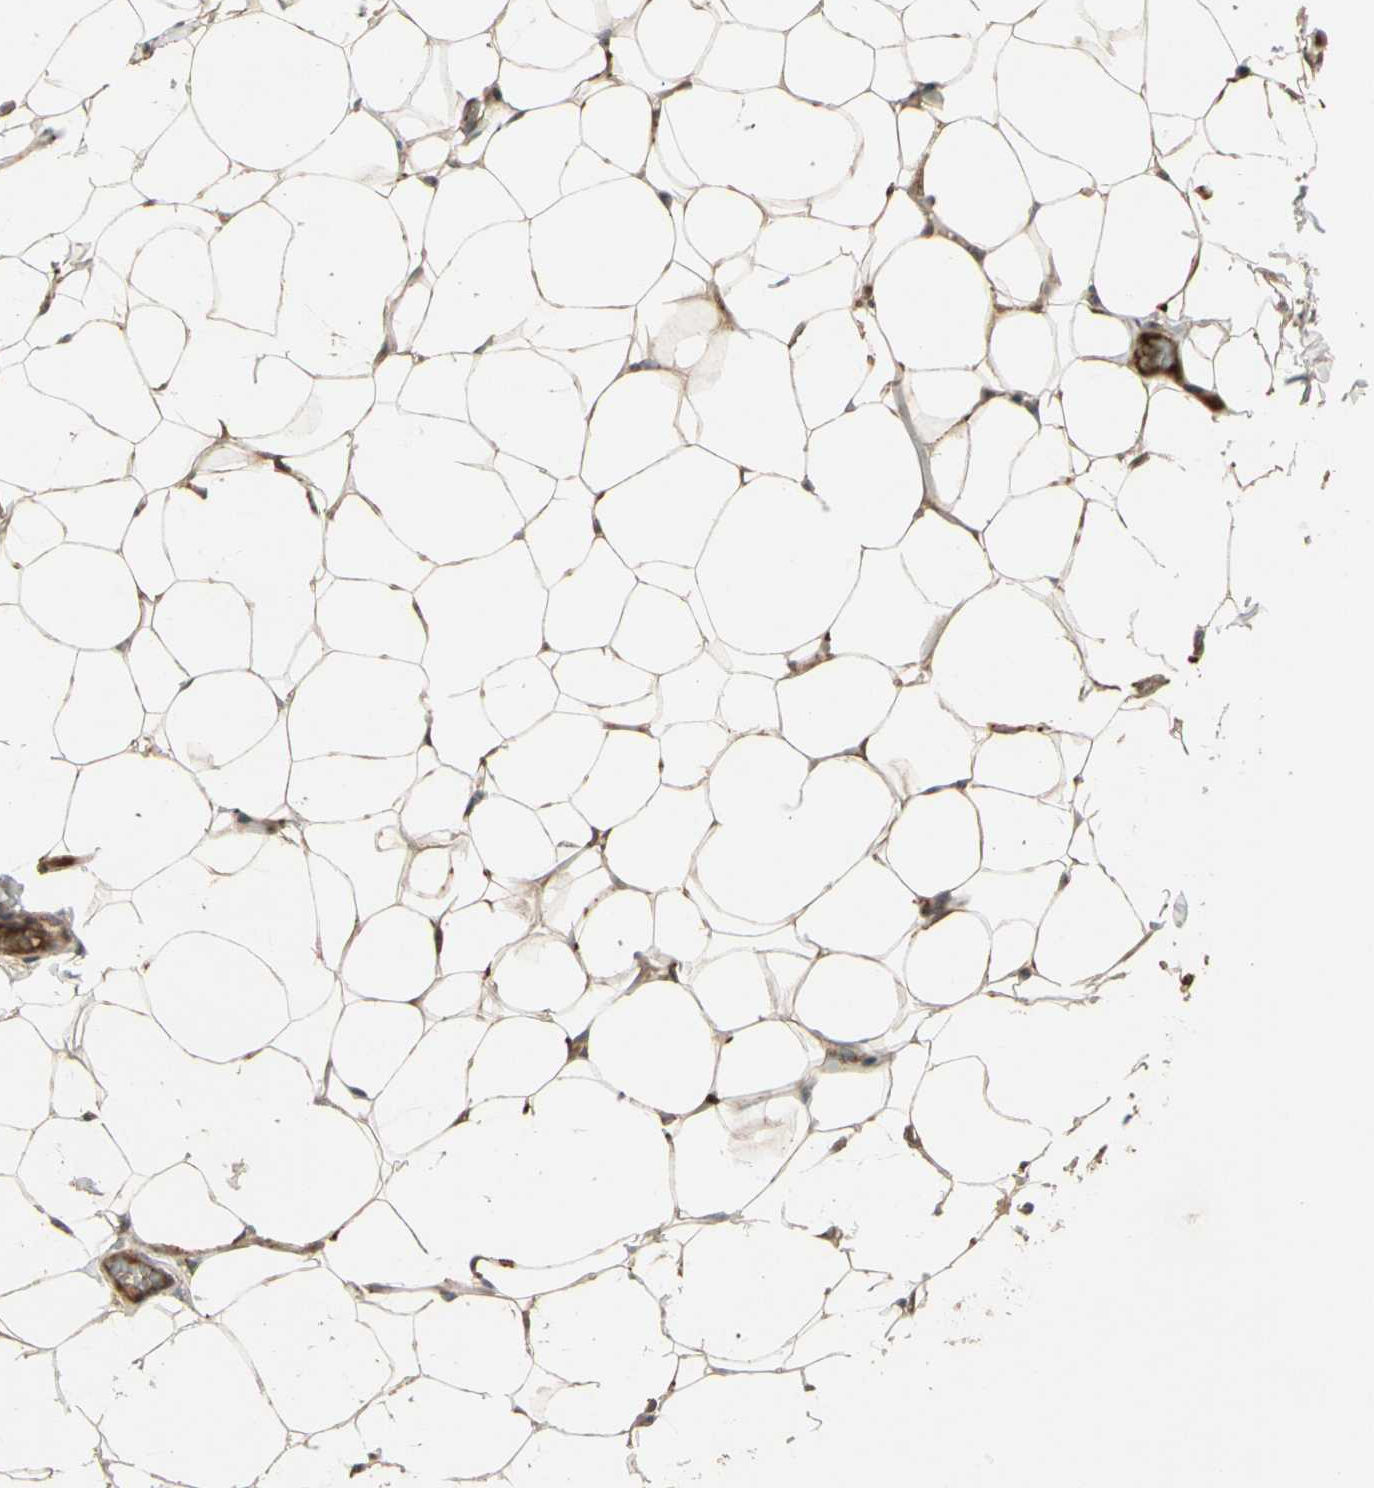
{"staining": {"intensity": "moderate", "quantity": ">75%", "location": "cytoplasmic/membranous"}, "tissue": "adipose tissue", "cell_type": "Adipocytes", "image_type": "normal", "snomed": [{"axis": "morphology", "description": "Normal tissue, NOS"}, {"axis": "topography", "description": "Soft tissue"}], "caption": "A photomicrograph of human adipose tissue stained for a protein exhibits moderate cytoplasmic/membranous brown staining in adipocytes. Using DAB (3,3'-diaminobenzidine) (brown) and hematoxylin (blue) stains, captured at high magnification using brightfield microscopy.", "gene": "ACVR1C", "patient": {"sex": "male", "age": 26}}